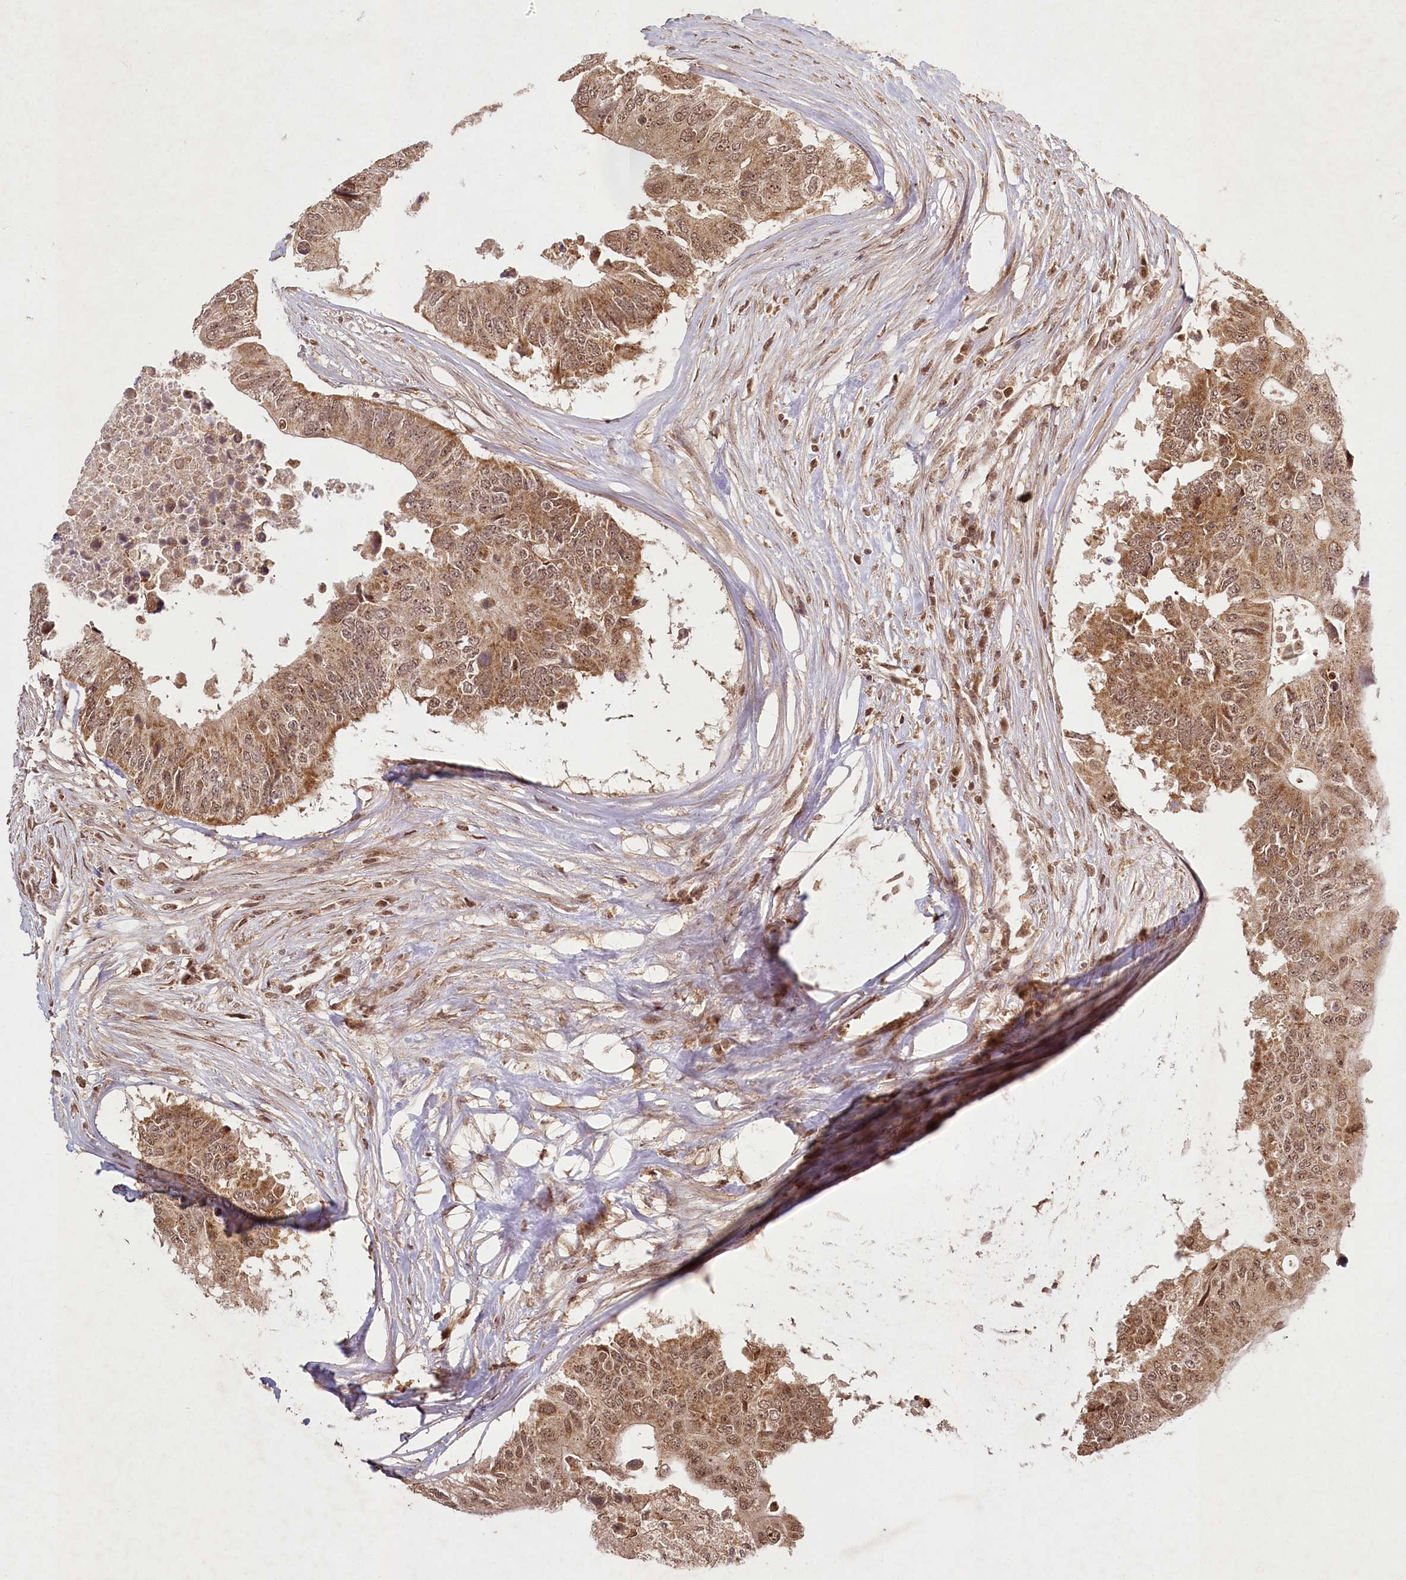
{"staining": {"intensity": "moderate", "quantity": ">75%", "location": "cytoplasmic/membranous,nuclear"}, "tissue": "colorectal cancer", "cell_type": "Tumor cells", "image_type": "cancer", "snomed": [{"axis": "morphology", "description": "Adenocarcinoma, NOS"}, {"axis": "topography", "description": "Colon"}], "caption": "Tumor cells display medium levels of moderate cytoplasmic/membranous and nuclear expression in about >75% of cells in human colorectal cancer.", "gene": "MICU1", "patient": {"sex": "male", "age": 71}}